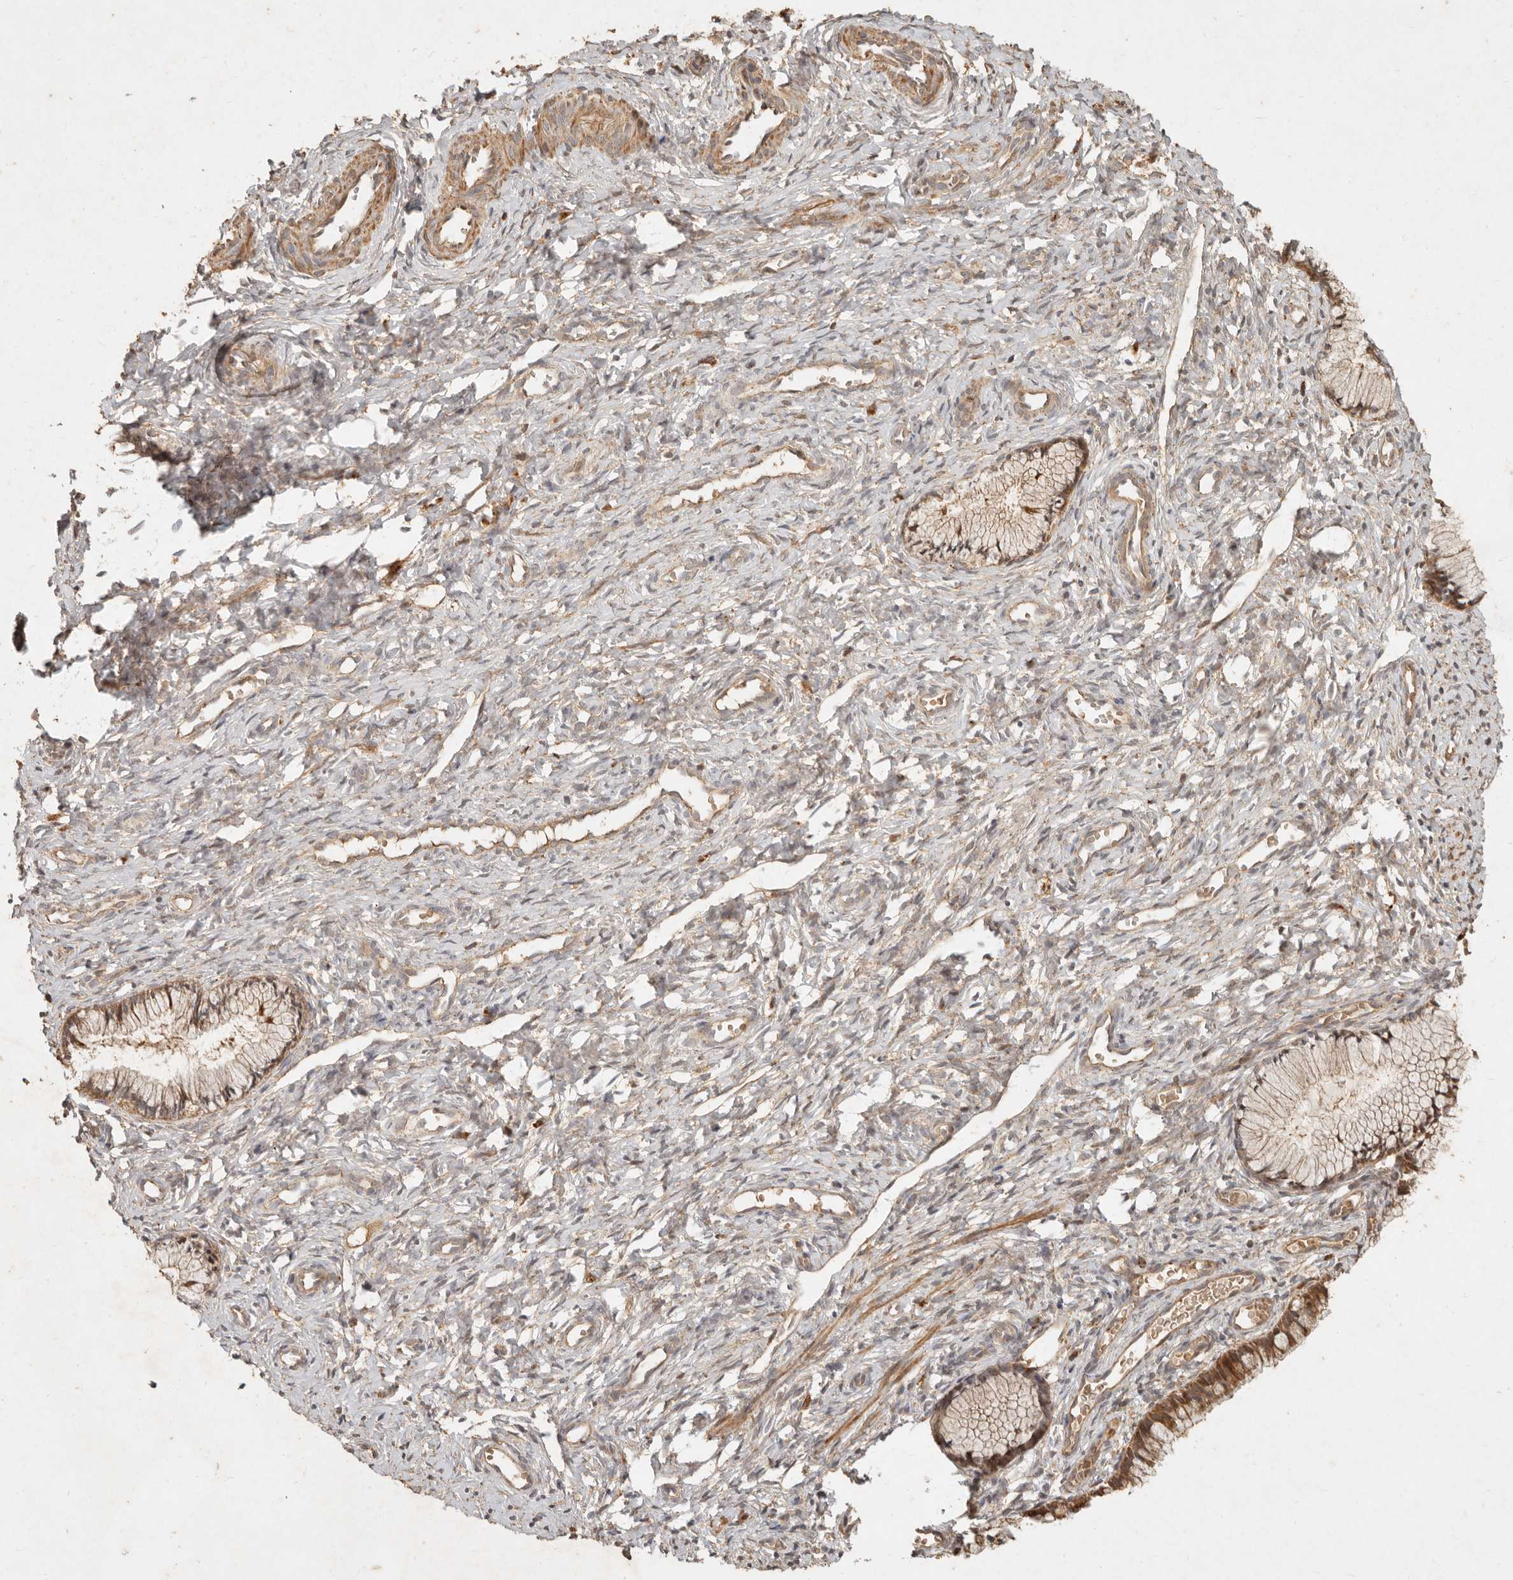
{"staining": {"intensity": "moderate", "quantity": ">75%", "location": "cytoplasmic/membranous"}, "tissue": "cervix", "cell_type": "Glandular cells", "image_type": "normal", "snomed": [{"axis": "morphology", "description": "Normal tissue, NOS"}, {"axis": "topography", "description": "Cervix"}], "caption": "Protein expression analysis of normal cervix shows moderate cytoplasmic/membranous staining in about >75% of glandular cells.", "gene": "CLEC4C", "patient": {"sex": "female", "age": 27}}